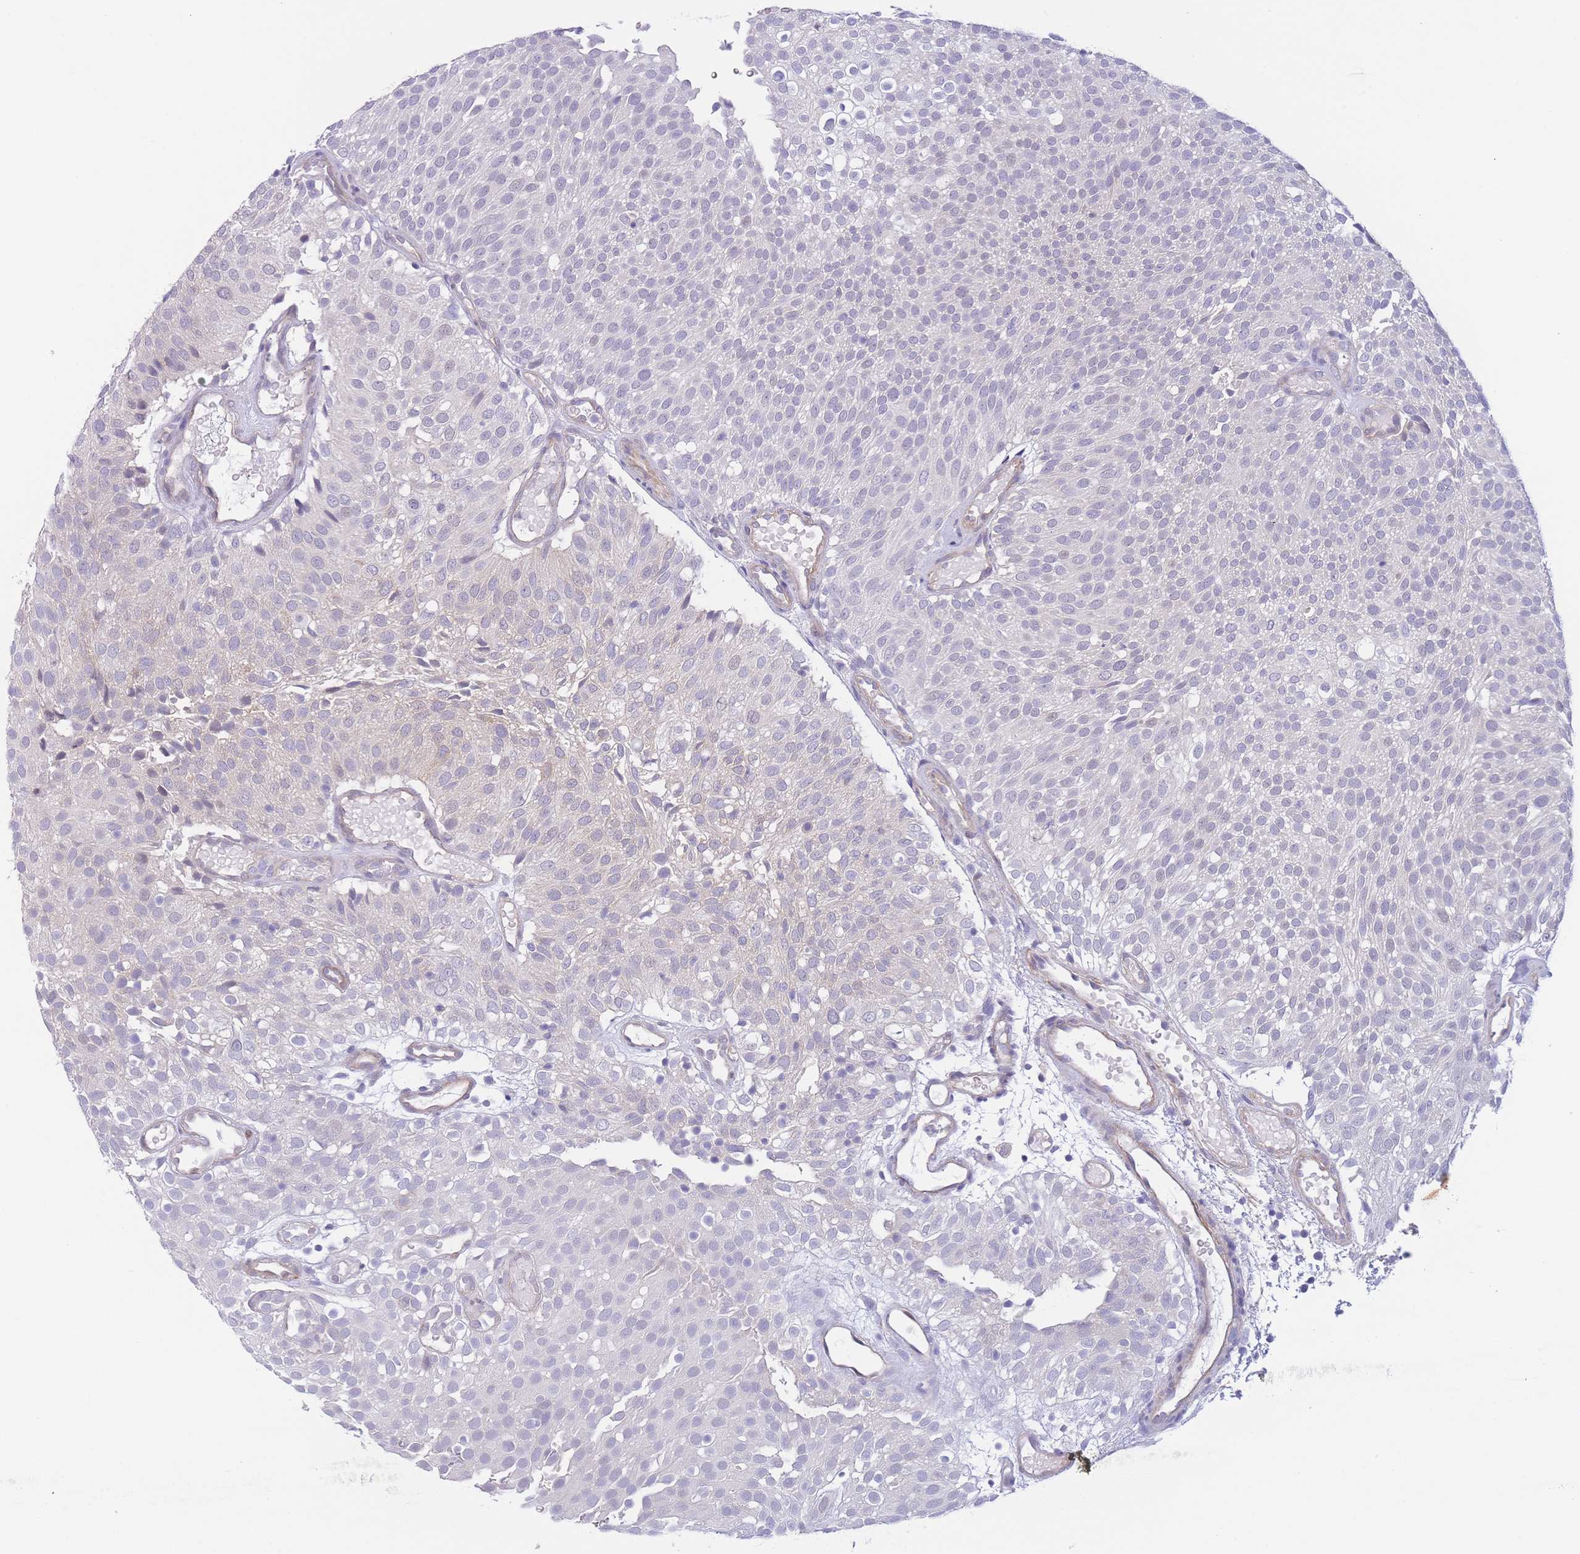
{"staining": {"intensity": "negative", "quantity": "none", "location": "none"}, "tissue": "urothelial cancer", "cell_type": "Tumor cells", "image_type": "cancer", "snomed": [{"axis": "morphology", "description": "Urothelial carcinoma, Low grade"}, {"axis": "topography", "description": "Urinary bladder"}], "caption": "IHC image of low-grade urothelial carcinoma stained for a protein (brown), which displays no expression in tumor cells.", "gene": "C9orf152", "patient": {"sex": "male", "age": 78}}